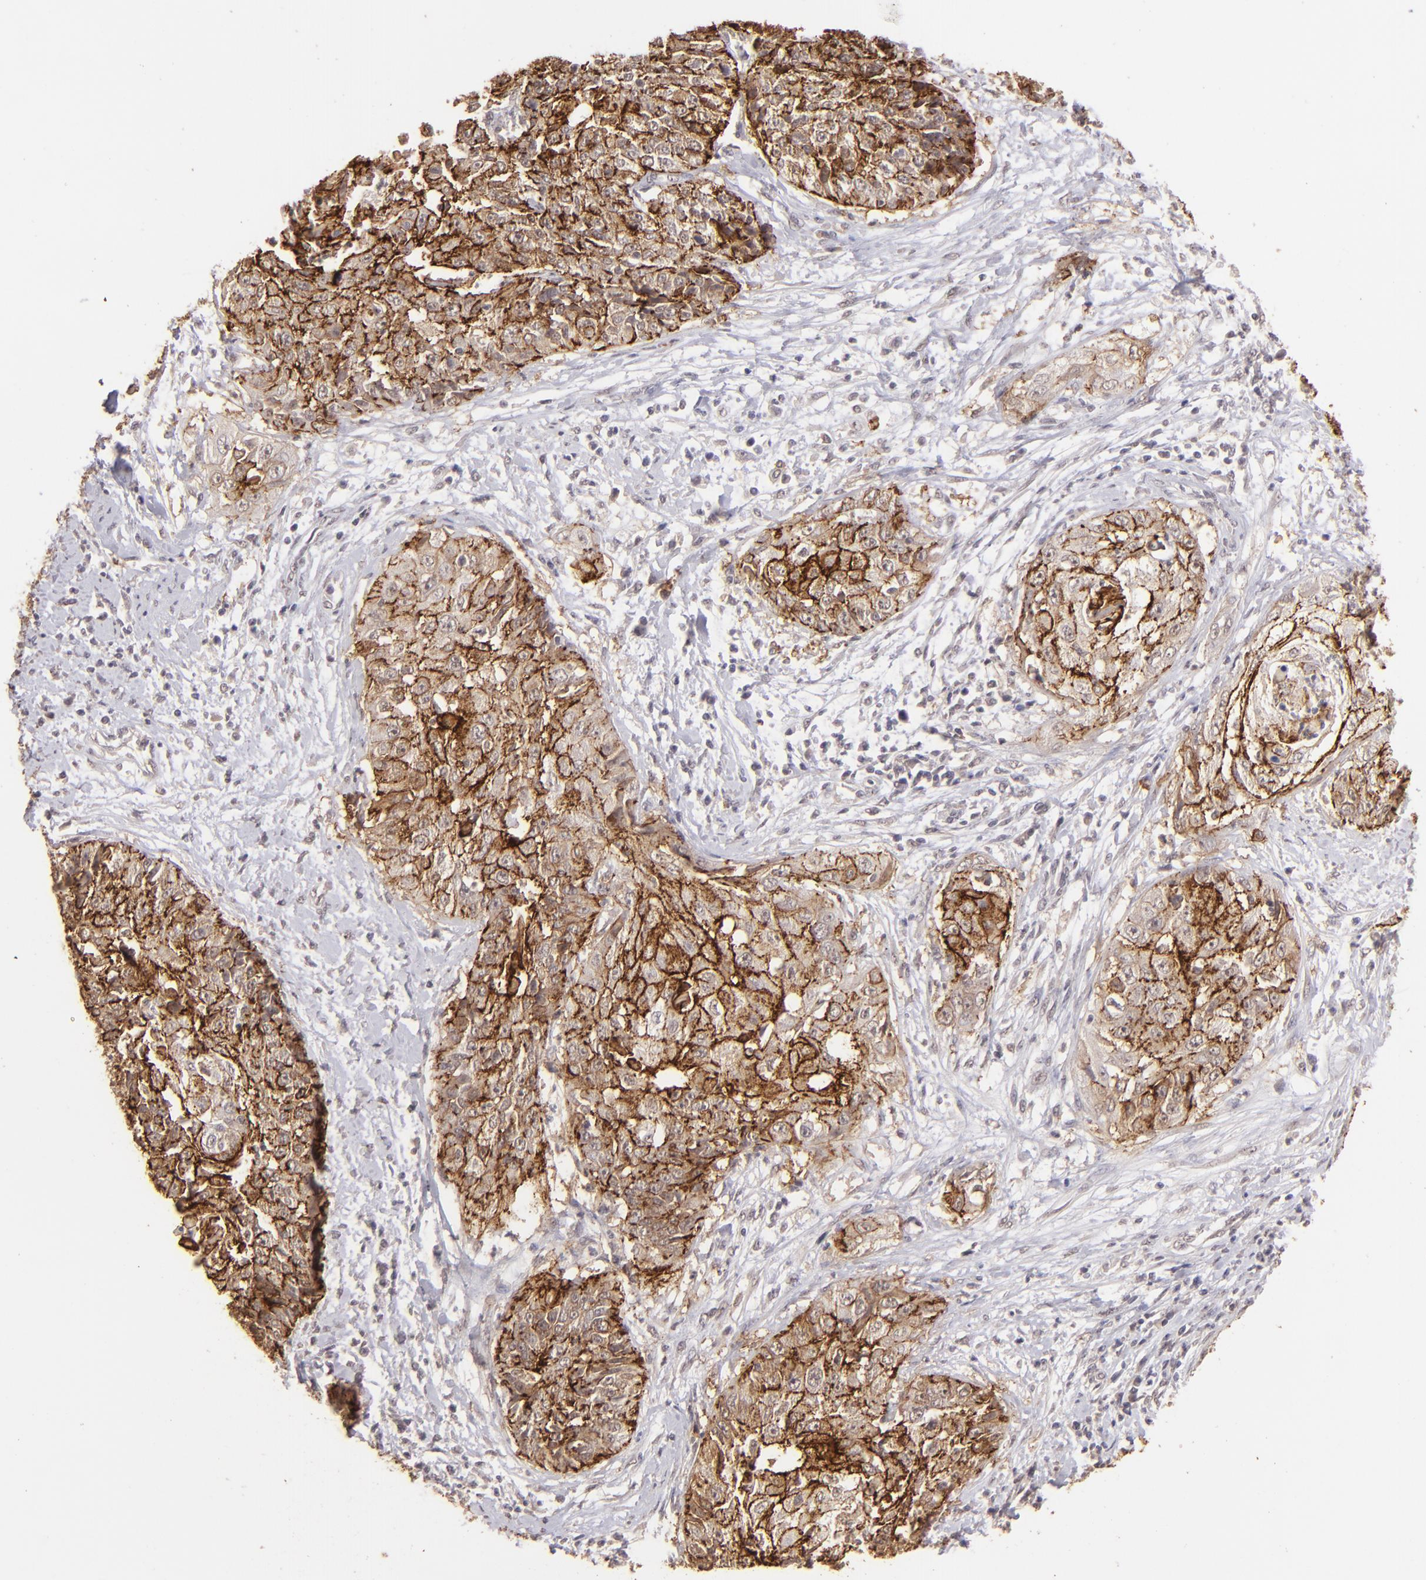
{"staining": {"intensity": "strong", "quantity": ">75%", "location": "cytoplasmic/membranous"}, "tissue": "cervical cancer", "cell_type": "Tumor cells", "image_type": "cancer", "snomed": [{"axis": "morphology", "description": "Squamous cell carcinoma, NOS"}, {"axis": "topography", "description": "Cervix"}], "caption": "IHC staining of squamous cell carcinoma (cervical), which demonstrates high levels of strong cytoplasmic/membranous expression in about >75% of tumor cells indicating strong cytoplasmic/membranous protein expression. The staining was performed using DAB (3,3'-diaminobenzidine) (brown) for protein detection and nuclei were counterstained in hematoxylin (blue).", "gene": "CLDN1", "patient": {"sex": "female", "age": 64}}